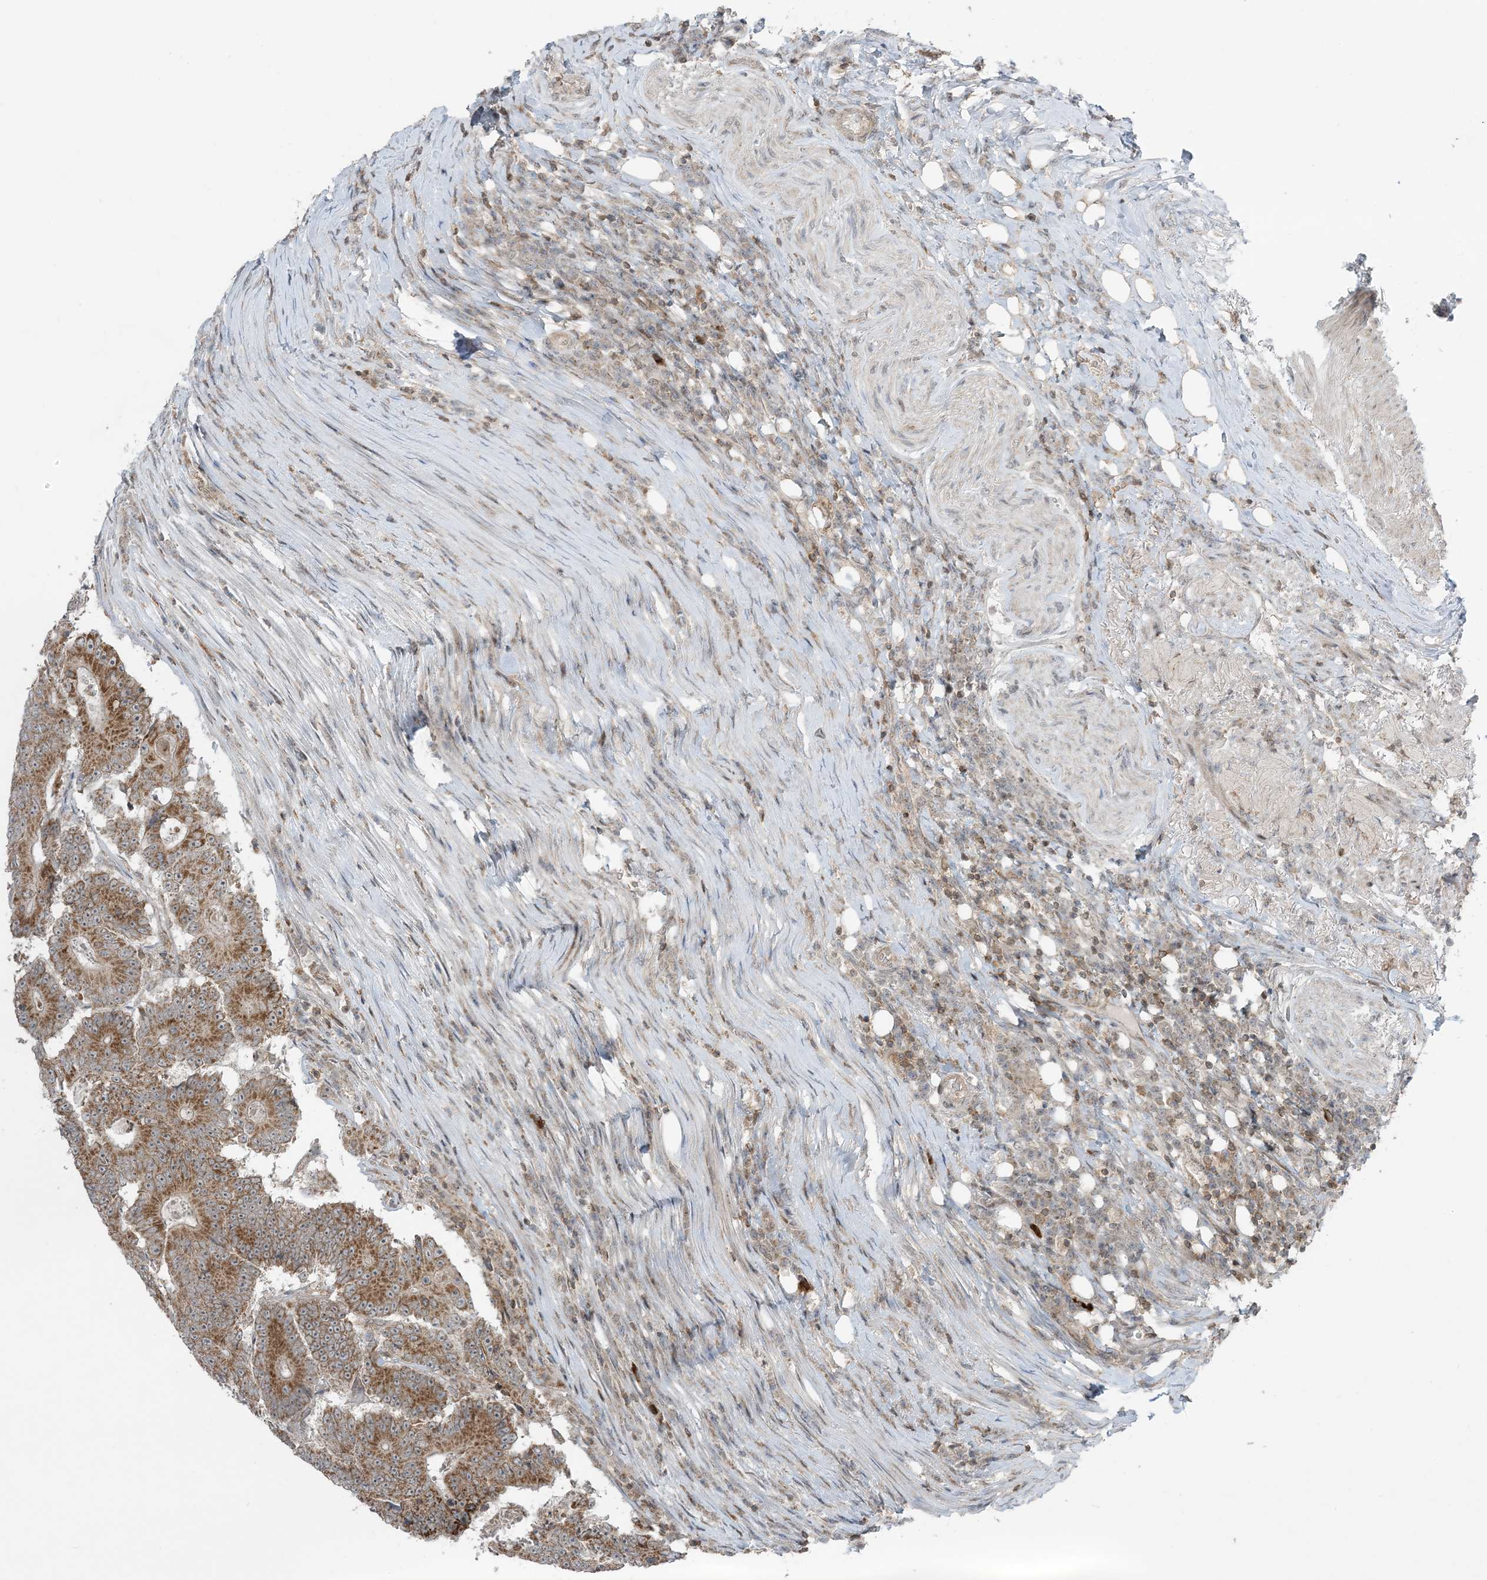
{"staining": {"intensity": "strong", "quantity": ">75%", "location": "cytoplasmic/membranous"}, "tissue": "colorectal cancer", "cell_type": "Tumor cells", "image_type": "cancer", "snomed": [{"axis": "morphology", "description": "Adenocarcinoma, NOS"}, {"axis": "topography", "description": "Colon"}], "caption": "Protein analysis of colorectal cancer (adenocarcinoma) tissue reveals strong cytoplasmic/membranous positivity in about >75% of tumor cells.", "gene": "PHLDB2", "patient": {"sex": "male", "age": 83}}